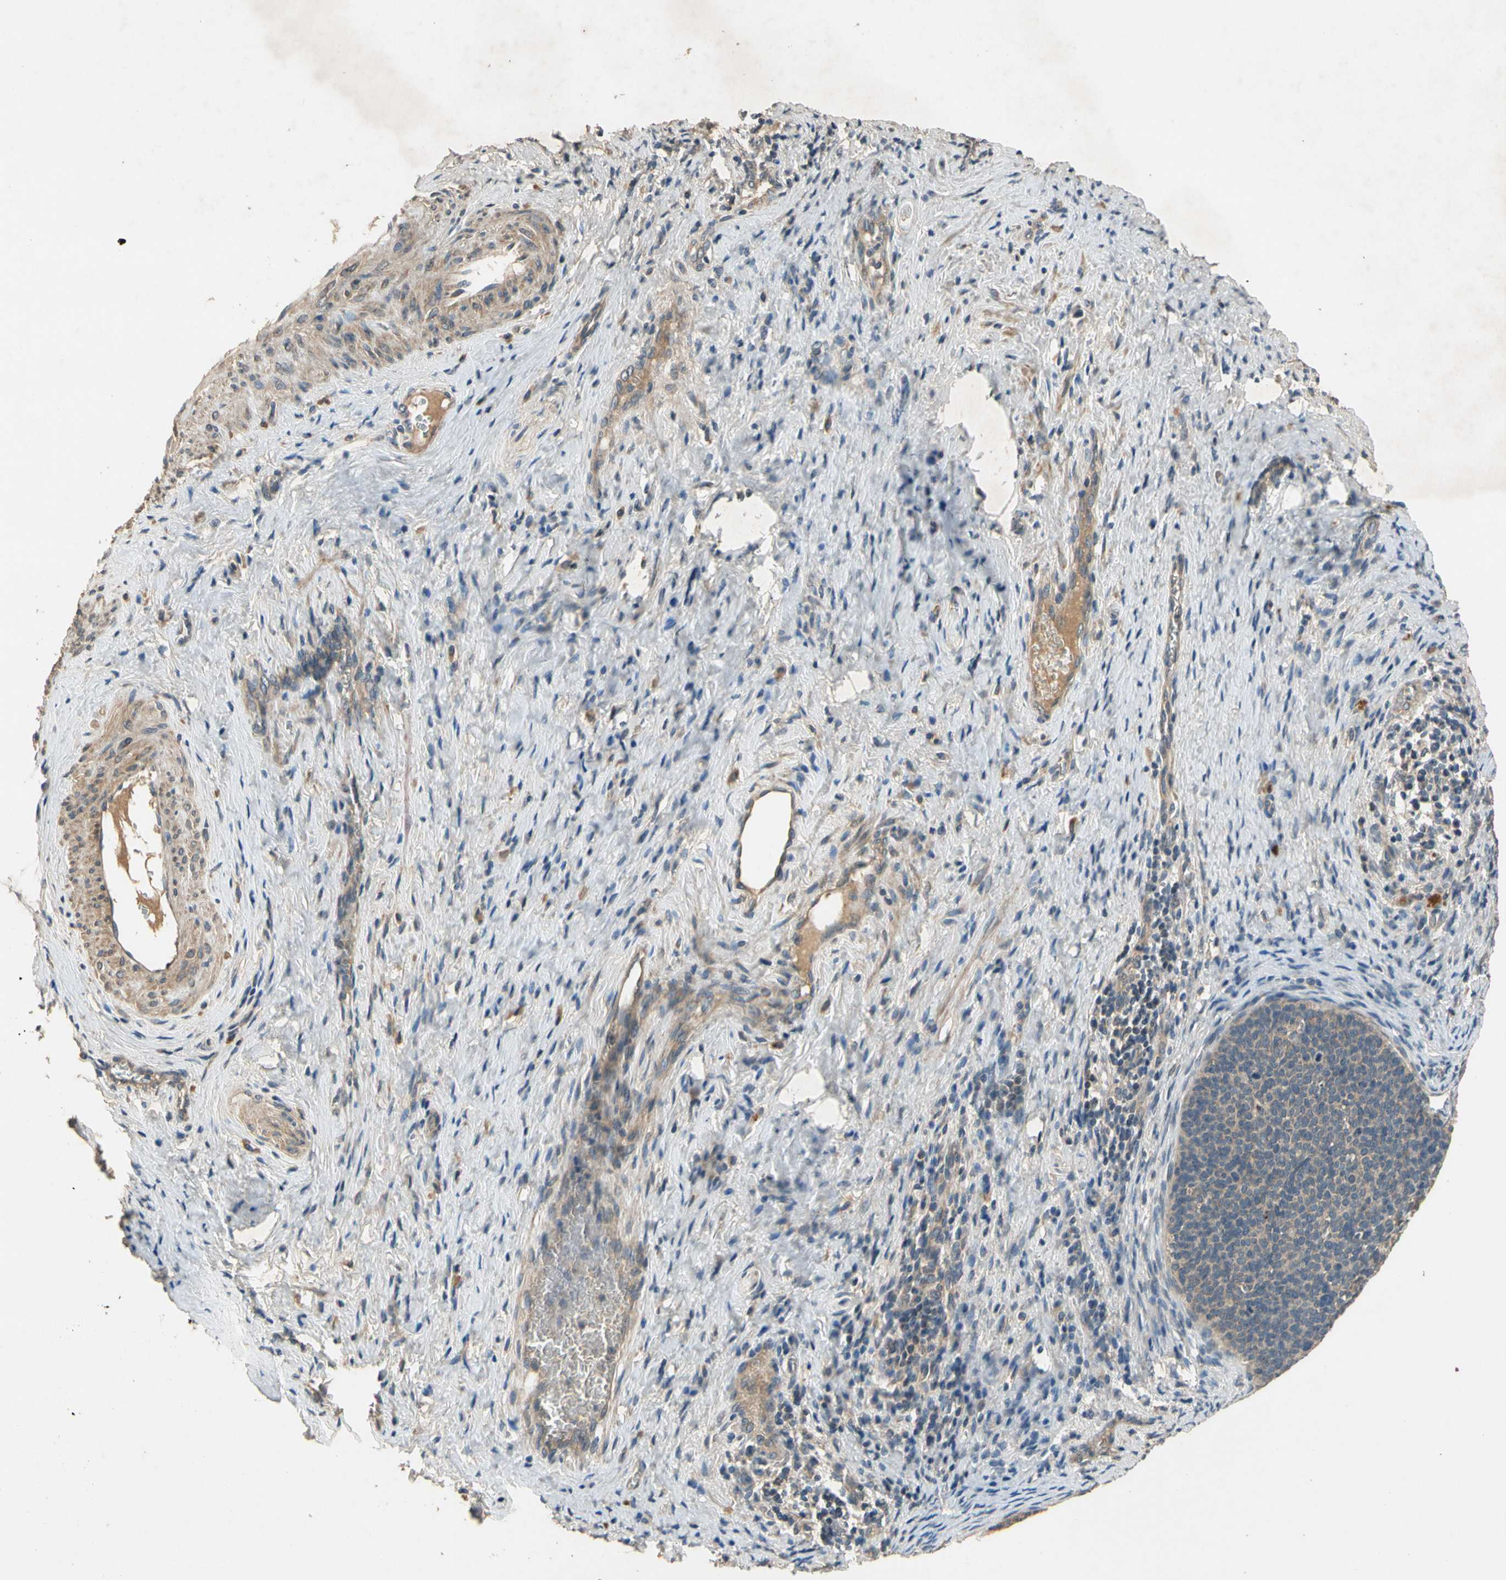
{"staining": {"intensity": "weak", "quantity": ">75%", "location": "cytoplasmic/membranous"}, "tissue": "cervical cancer", "cell_type": "Tumor cells", "image_type": "cancer", "snomed": [{"axis": "morphology", "description": "Squamous cell carcinoma, NOS"}, {"axis": "topography", "description": "Cervix"}], "caption": "The photomicrograph shows a brown stain indicating the presence of a protein in the cytoplasmic/membranous of tumor cells in cervical cancer.", "gene": "ALKBH3", "patient": {"sex": "female", "age": 33}}